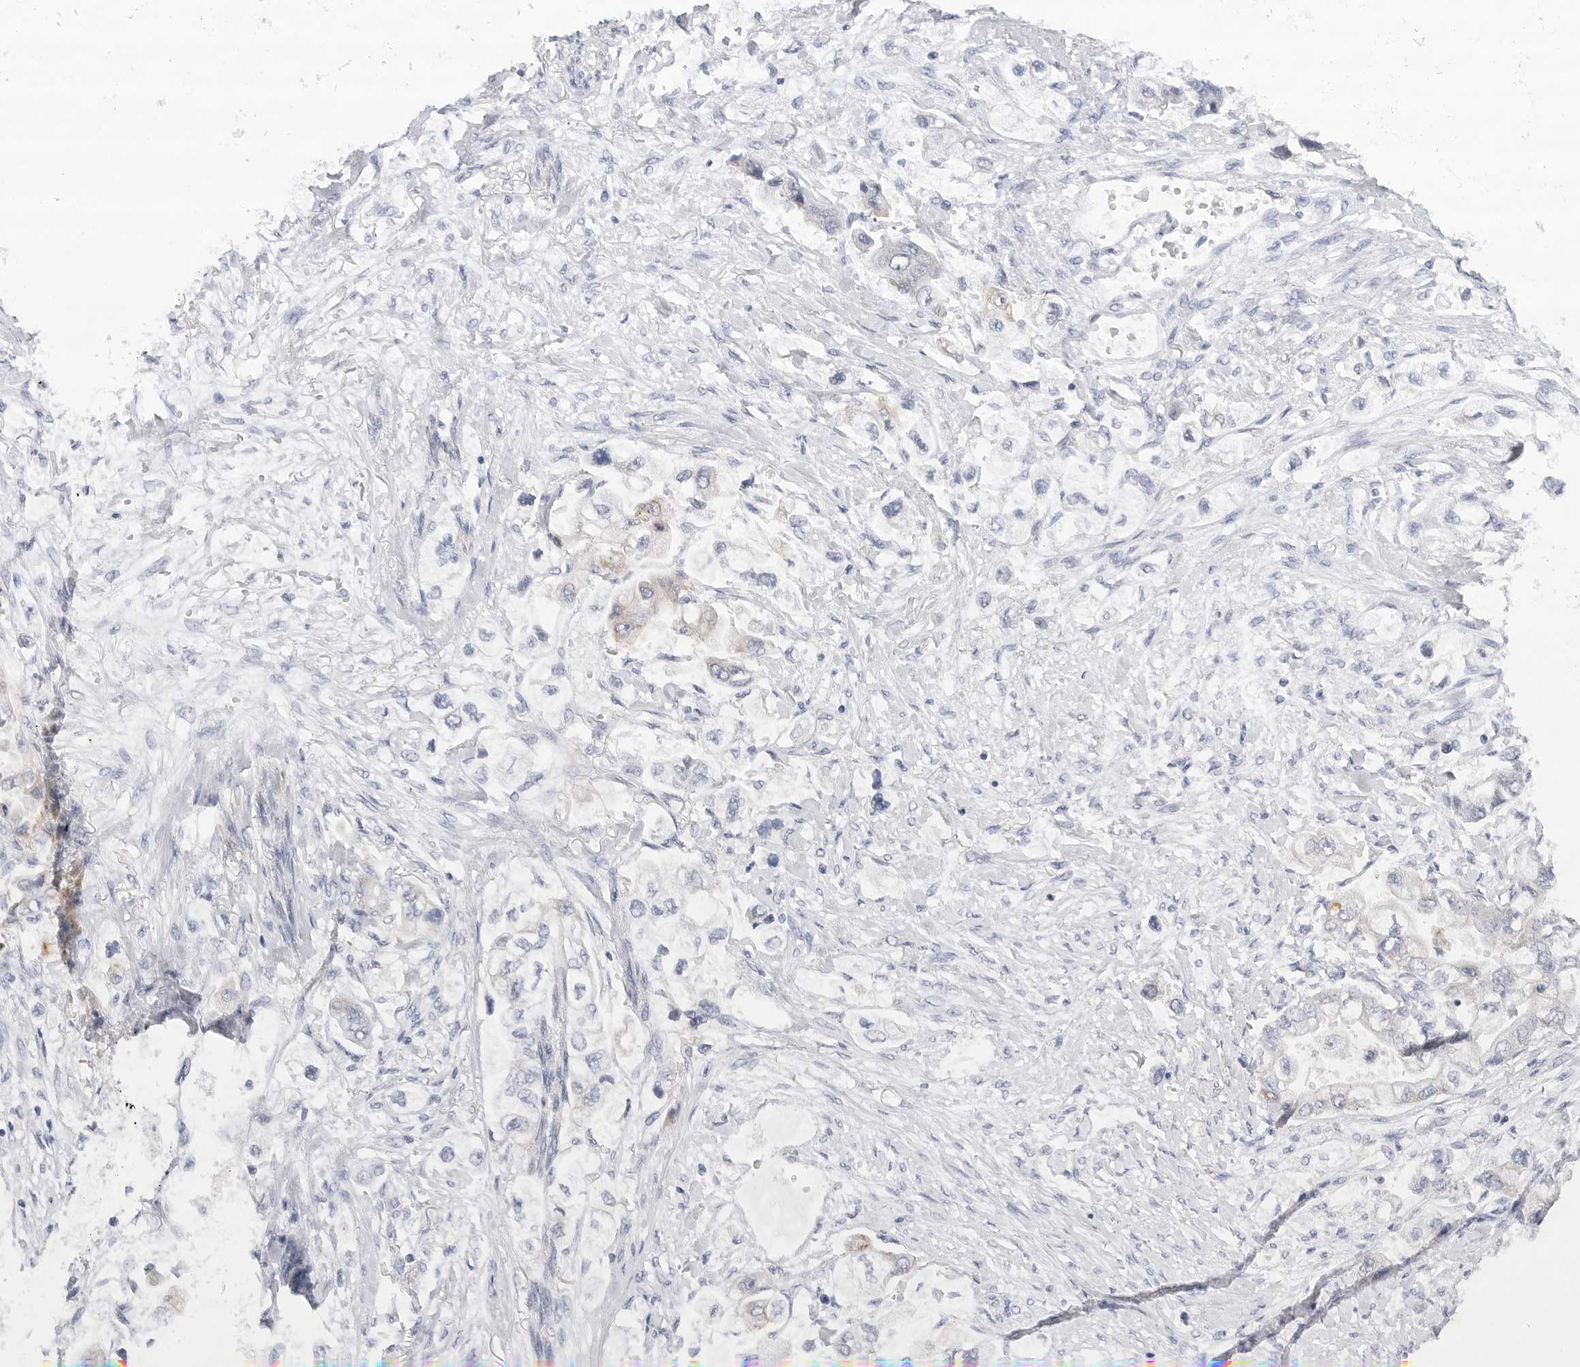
{"staining": {"intensity": "negative", "quantity": "none", "location": "none"}, "tissue": "stomach cancer", "cell_type": "Tumor cells", "image_type": "cancer", "snomed": [{"axis": "morphology", "description": "Adenocarcinoma, NOS"}, {"axis": "topography", "description": "Stomach"}], "caption": "This is a photomicrograph of IHC staining of stomach cancer (adenocarcinoma), which shows no expression in tumor cells.", "gene": "SLC19A1", "patient": {"sex": "male", "age": 62}}